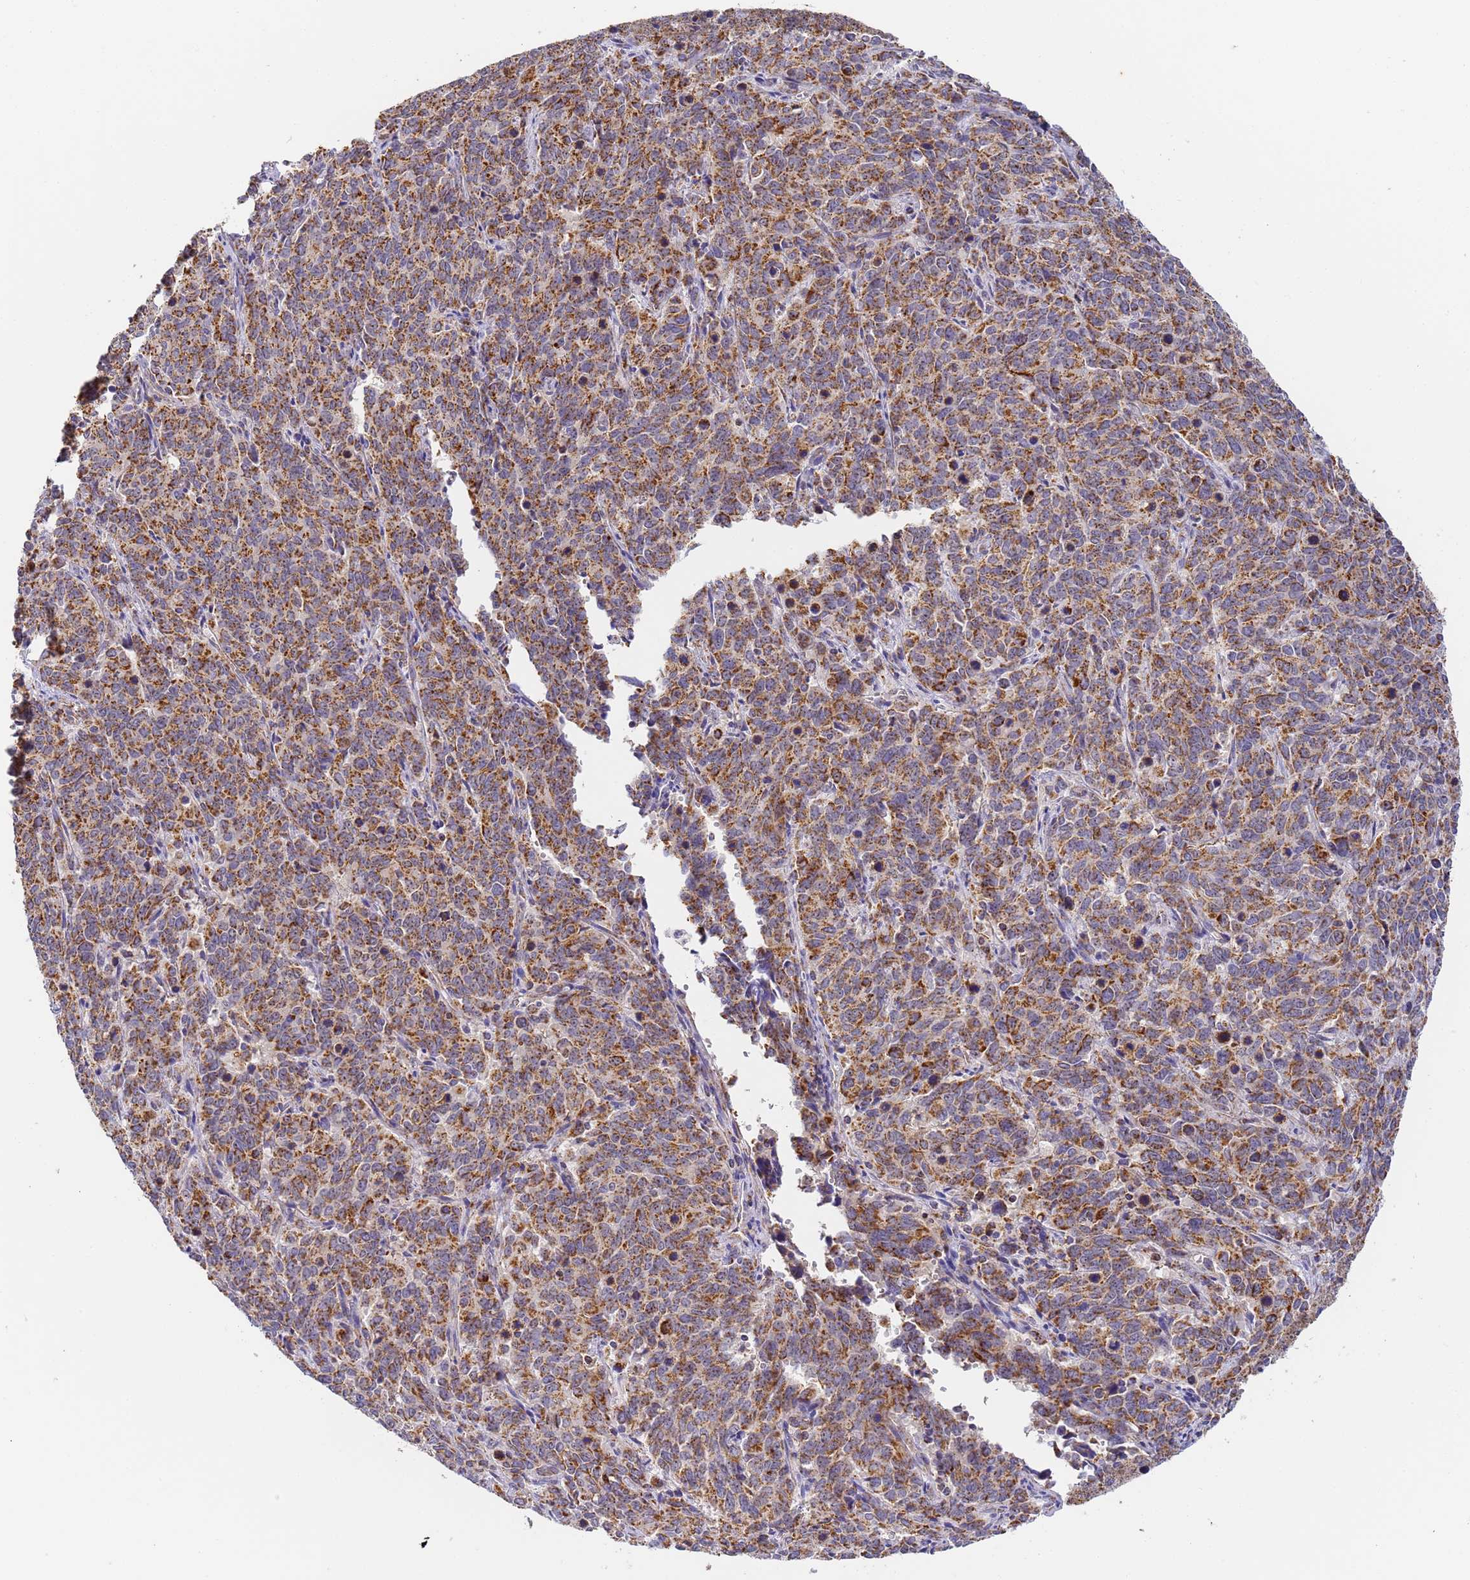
{"staining": {"intensity": "strong", "quantity": ">75%", "location": "cytoplasmic/membranous"}, "tissue": "cervical cancer", "cell_type": "Tumor cells", "image_type": "cancer", "snomed": [{"axis": "morphology", "description": "Squamous cell carcinoma, NOS"}, {"axis": "topography", "description": "Cervix"}], "caption": "Human cervical squamous cell carcinoma stained for a protein (brown) displays strong cytoplasmic/membranous positive positivity in about >75% of tumor cells.", "gene": "FRG2C", "patient": {"sex": "female", "age": 60}}